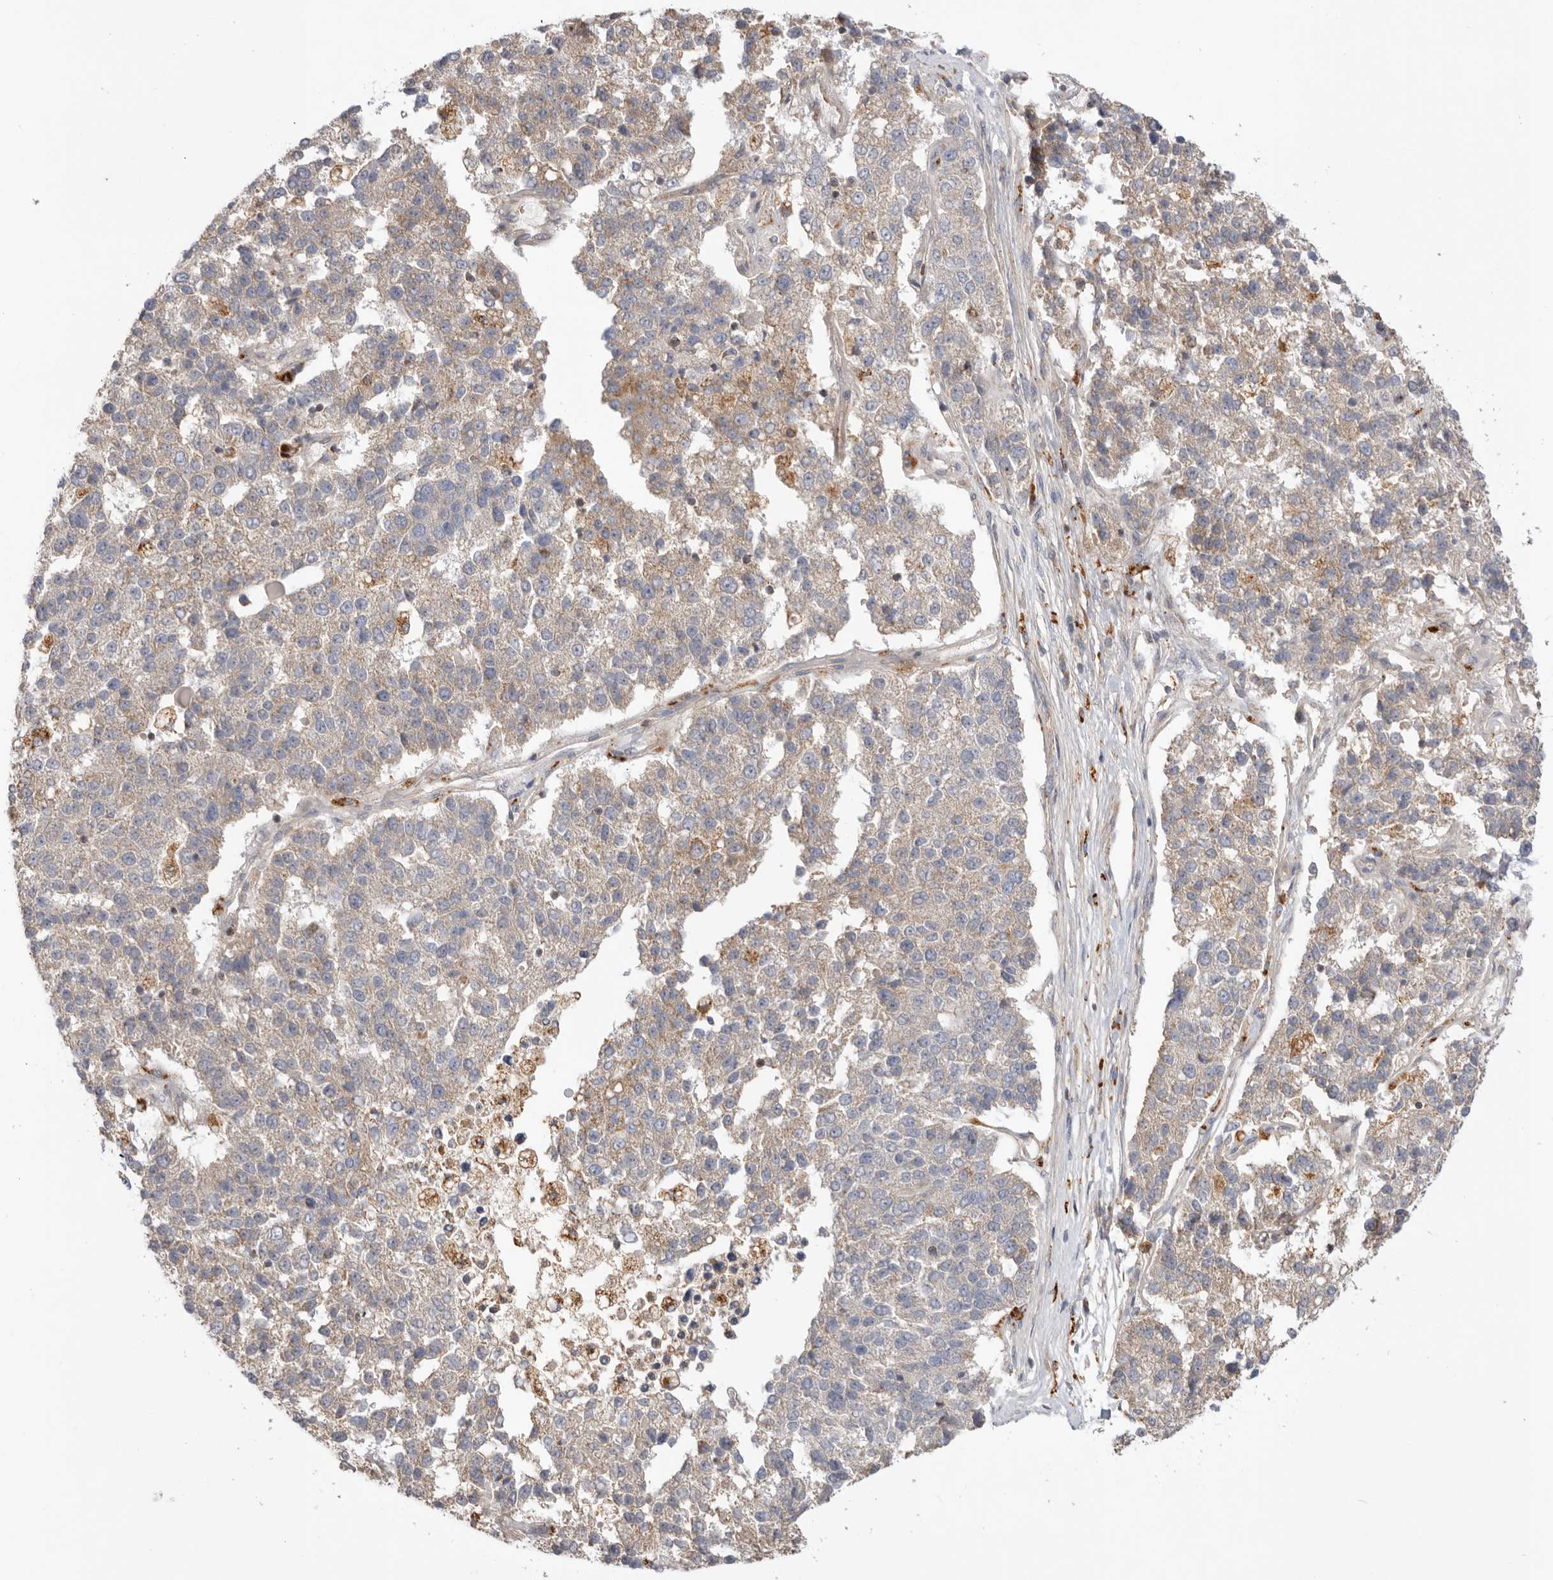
{"staining": {"intensity": "weak", "quantity": "<25%", "location": "cytoplasmic/membranous"}, "tissue": "pancreatic cancer", "cell_type": "Tumor cells", "image_type": "cancer", "snomed": [{"axis": "morphology", "description": "Adenocarcinoma, NOS"}, {"axis": "topography", "description": "Pancreas"}], "caption": "DAB immunohistochemical staining of pancreatic cancer exhibits no significant expression in tumor cells.", "gene": "GNE", "patient": {"sex": "female", "age": 61}}